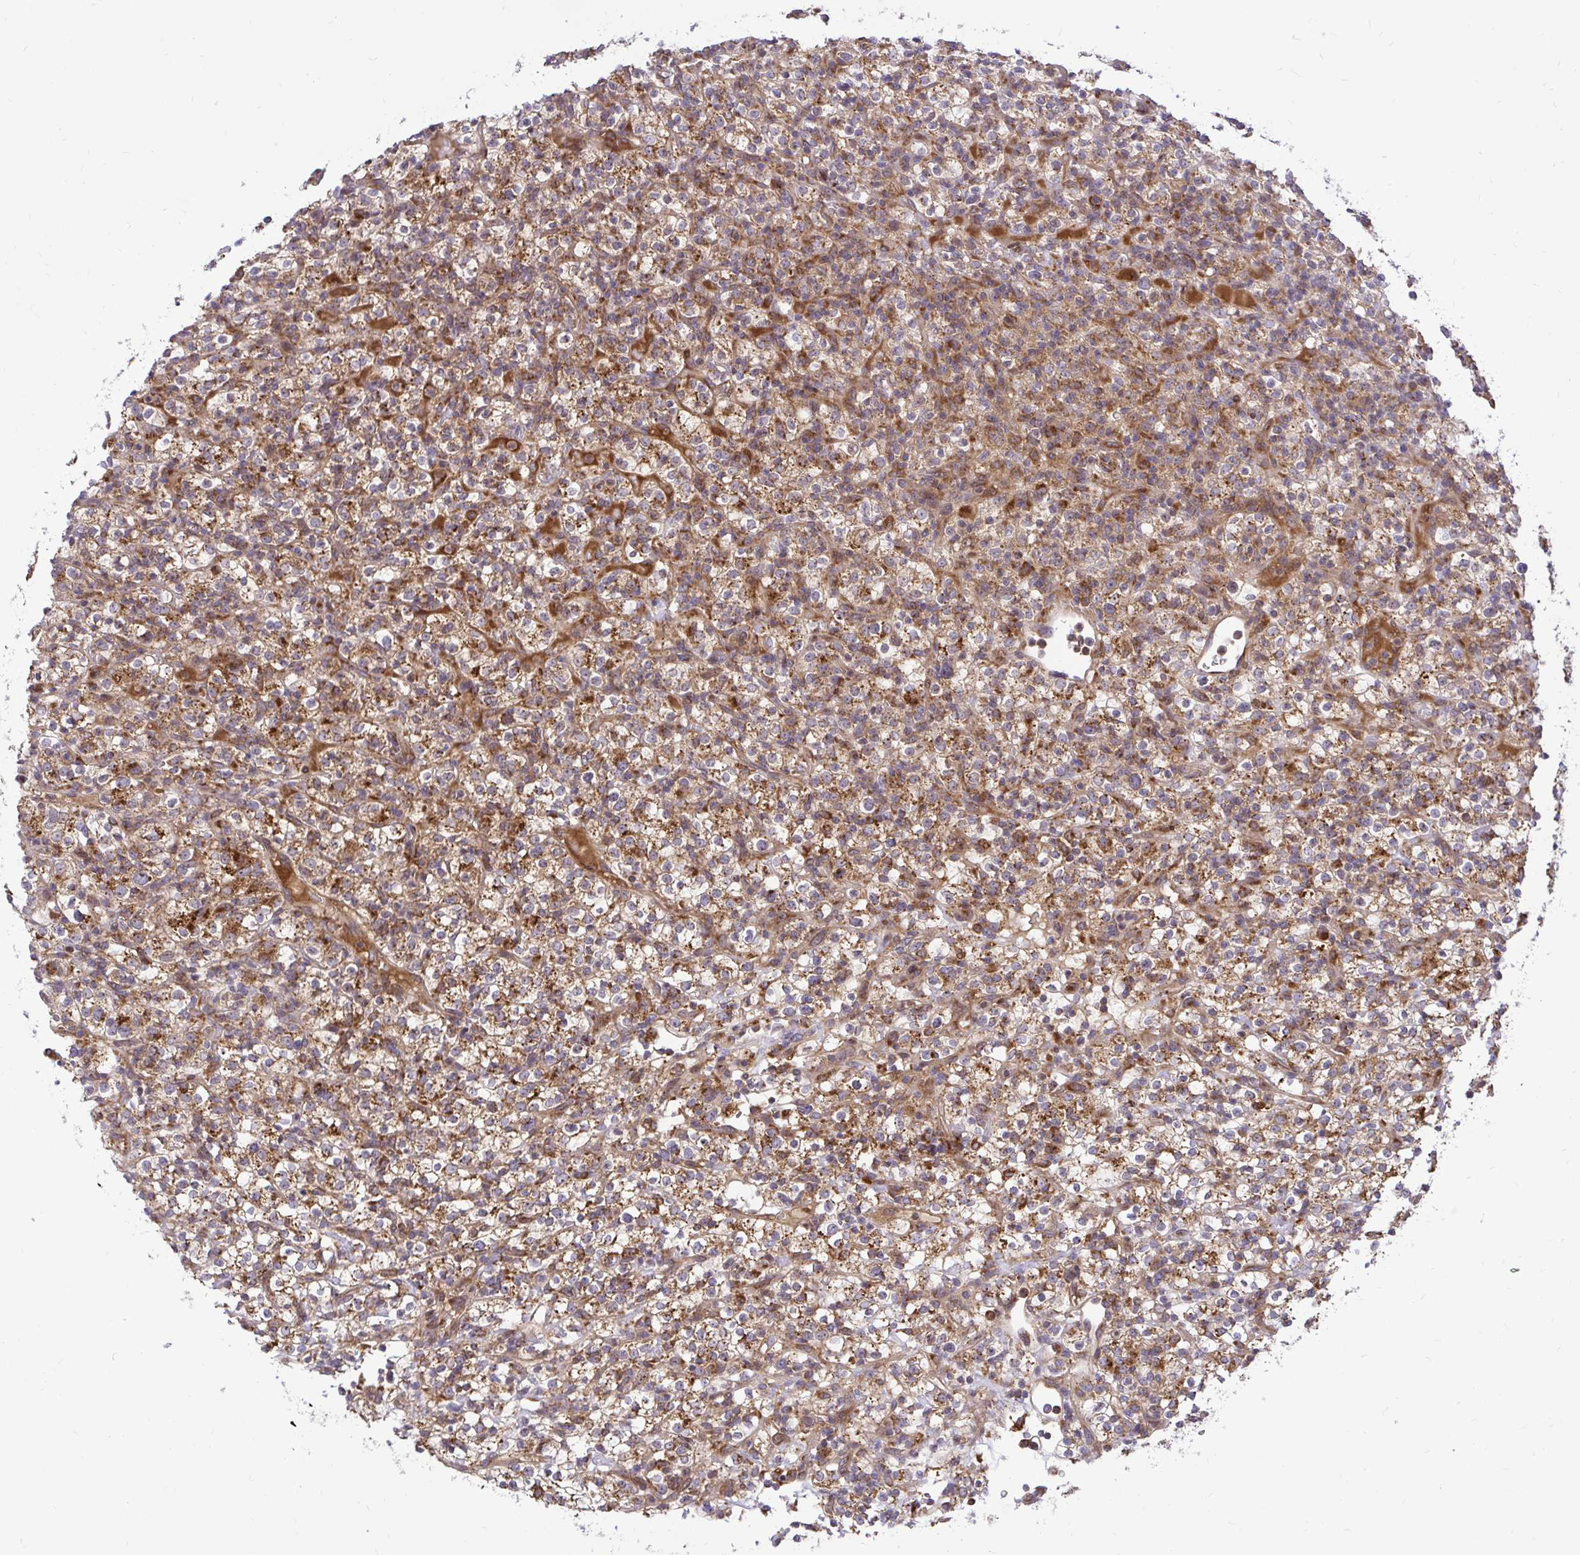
{"staining": {"intensity": "moderate", "quantity": ">75%", "location": "cytoplasmic/membranous"}, "tissue": "renal cancer", "cell_type": "Tumor cells", "image_type": "cancer", "snomed": [{"axis": "morphology", "description": "Normal tissue, NOS"}, {"axis": "morphology", "description": "Adenocarcinoma, NOS"}, {"axis": "topography", "description": "Kidney"}], "caption": "Renal cancer (adenocarcinoma) stained for a protein shows moderate cytoplasmic/membranous positivity in tumor cells.", "gene": "VTI1B", "patient": {"sex": "female", "age": 72}}